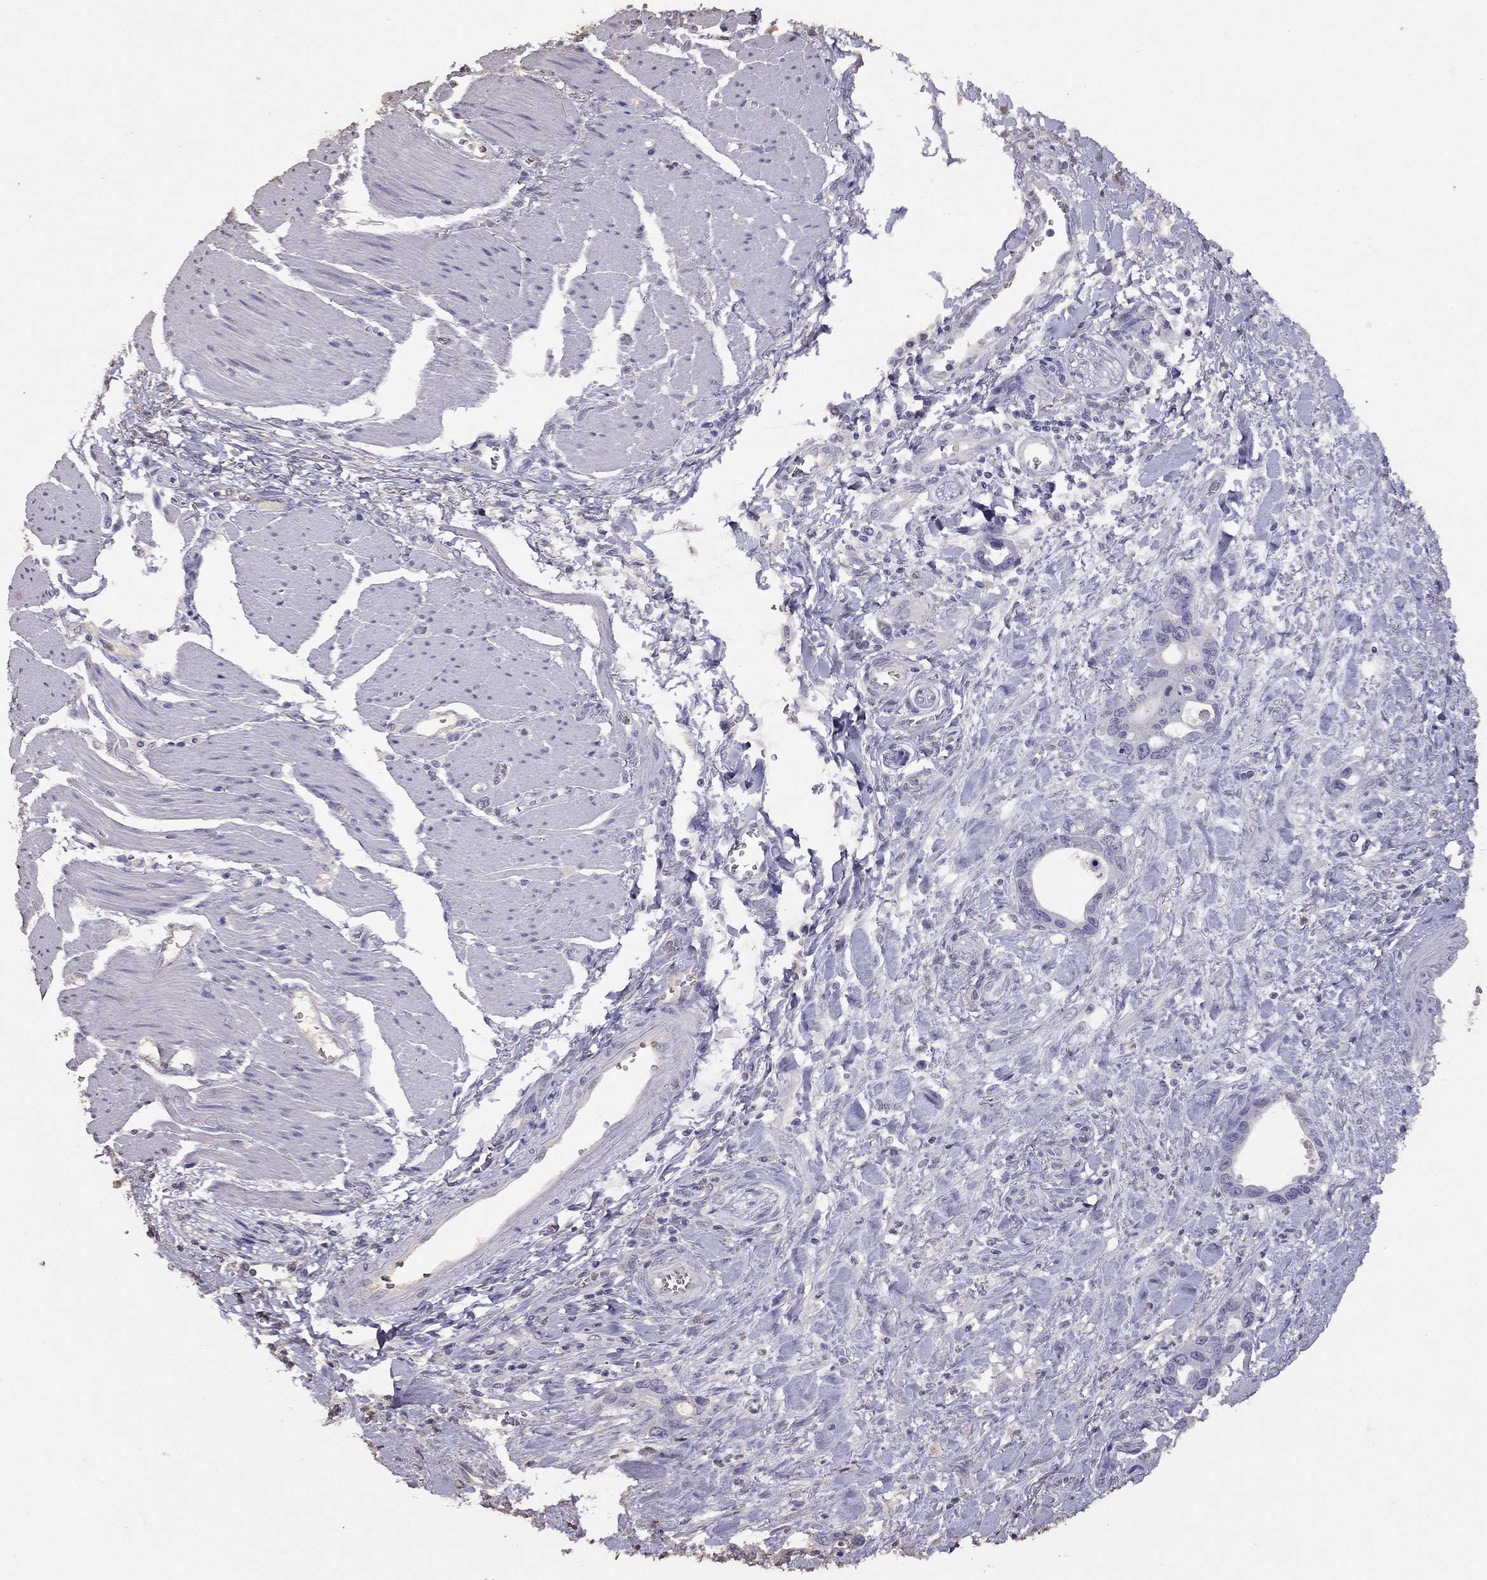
{"staining": {"intensity": "negative", "quantity": "none", "location": "none"}, "tissue": "stomach cancer", "cell_type": "Tumor cells", "image_type": "cancer", "snomed": [{"axis": "morphology", "description": "Normal tissue, NOS"}, {"axis": "morphology", "description": "Adenocarcinoma, NOS"}, {"axis": "topography", "description": "Esophagus"}, {"axis": "topography", "description": "Stomach, upper"}], "caption": "DAB (3,3'-diaminobenzidine) immunohistochemical staining of human stomach cancer (adenocarcinoma) displays no significant staining in tumor cells. Brightfield microscopy of IHC stained with DAB (3,3'-diaminobenzidine) (brown) and hematoxylin (blue), captured at high magnification.", "gene": "SUN3", "patient": {"sex": "male", "age": 74}}